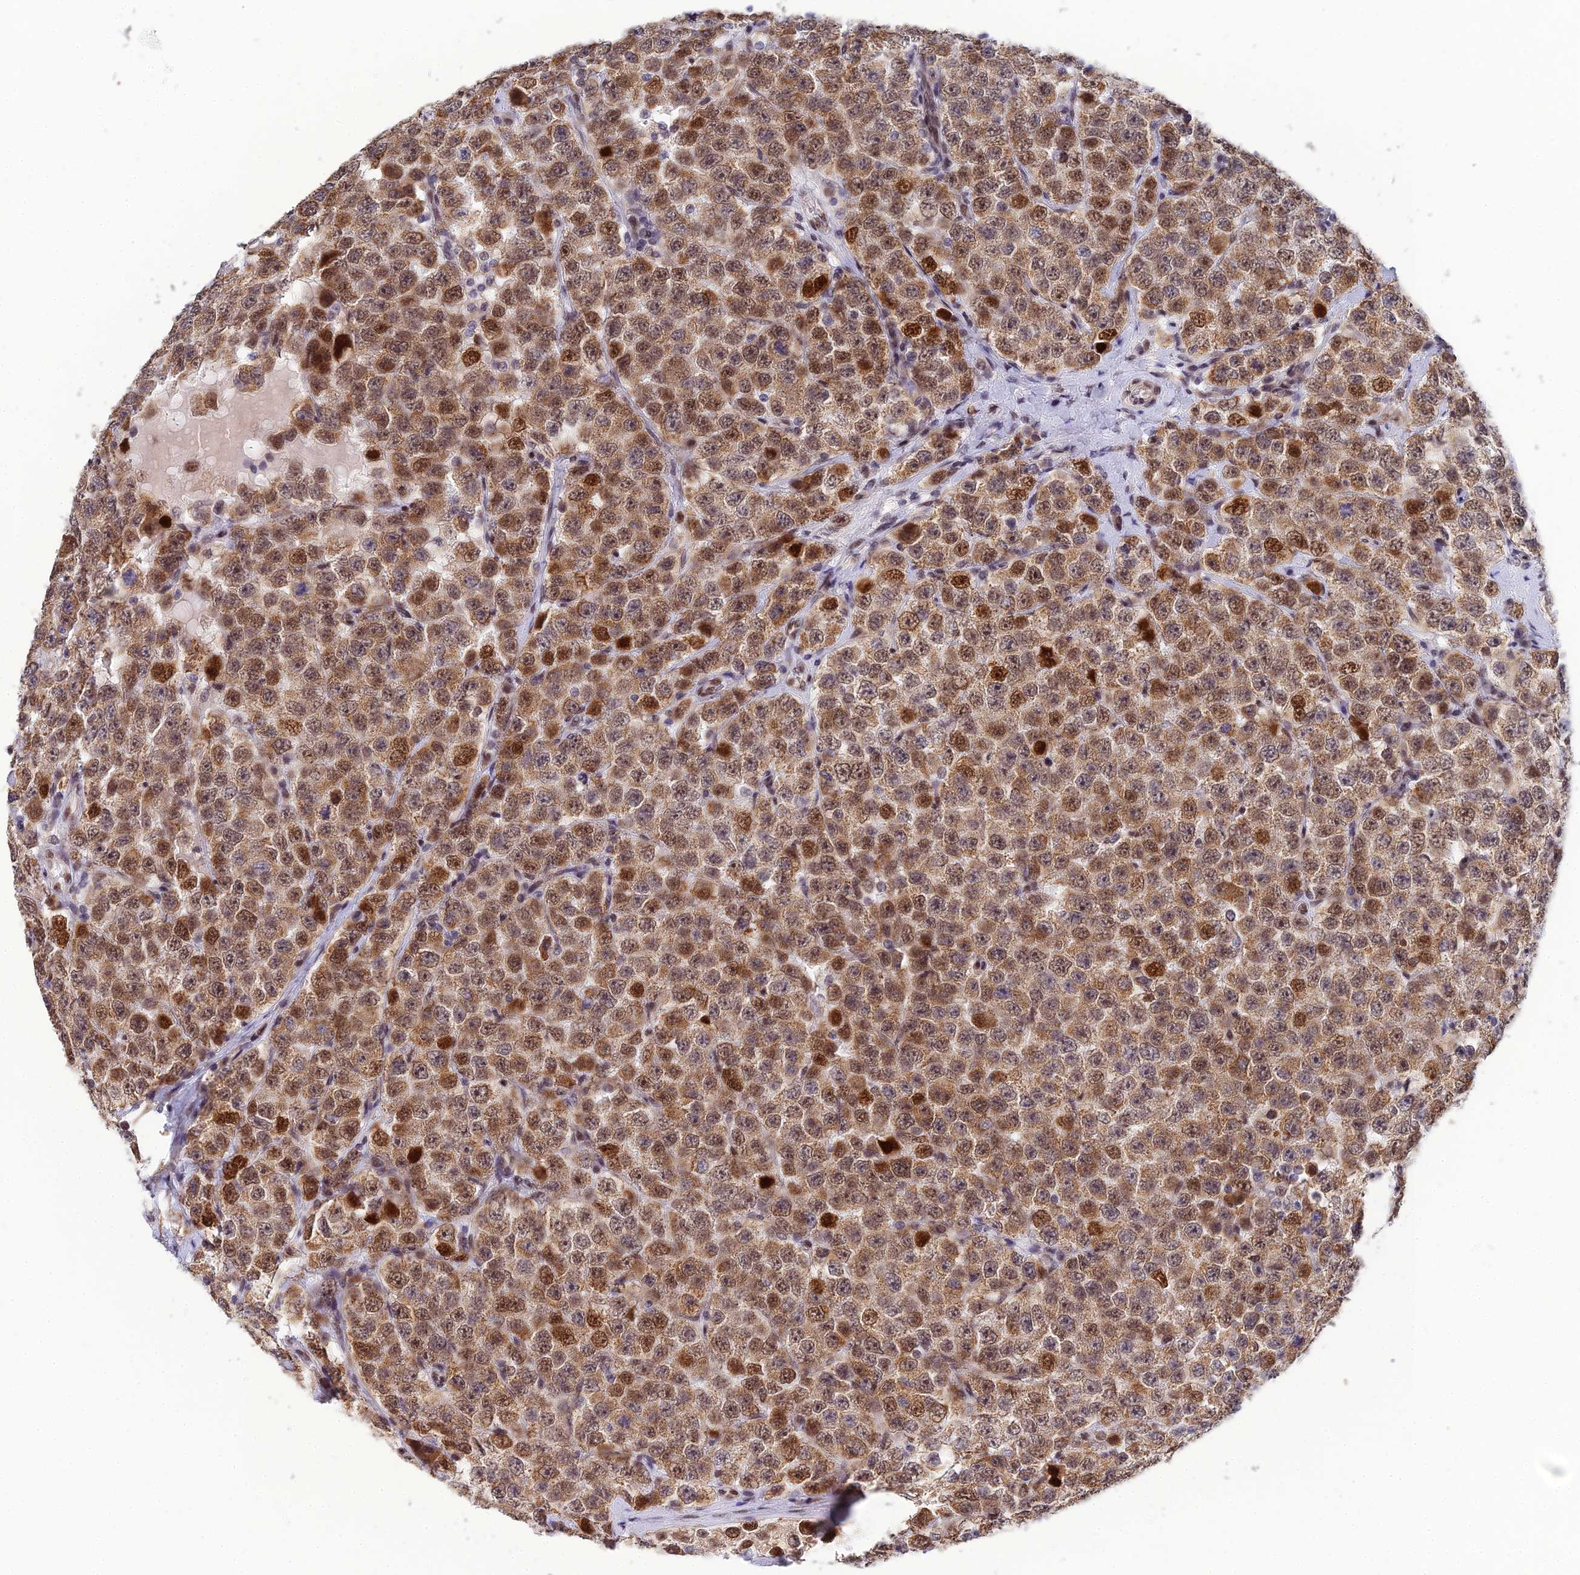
{"staining": {"intensity": "moderate", "quantity": ">75%", "location": "nuclear"}, "tissue": "testis cancer", "cell_type": "Tumor cells", "image_type": "cancer", "snomed": [{"axis": "morphology", "description": "Seminoma, NOS"}, {"axis": "topography", "description": "Testis"}], "caption": "Immunohistochemistry (IHC) micrograph of neoplastic tissue: human testis cancer (seminoma) stained using immunohistochemistry demonstrates medium levels of moderate protein expression localized specifically in the nuclear of tumor cells, appearing as a nuclear brown color.", "gene": "C2orf49", "patient": {"sex": "male", "age": 28}}